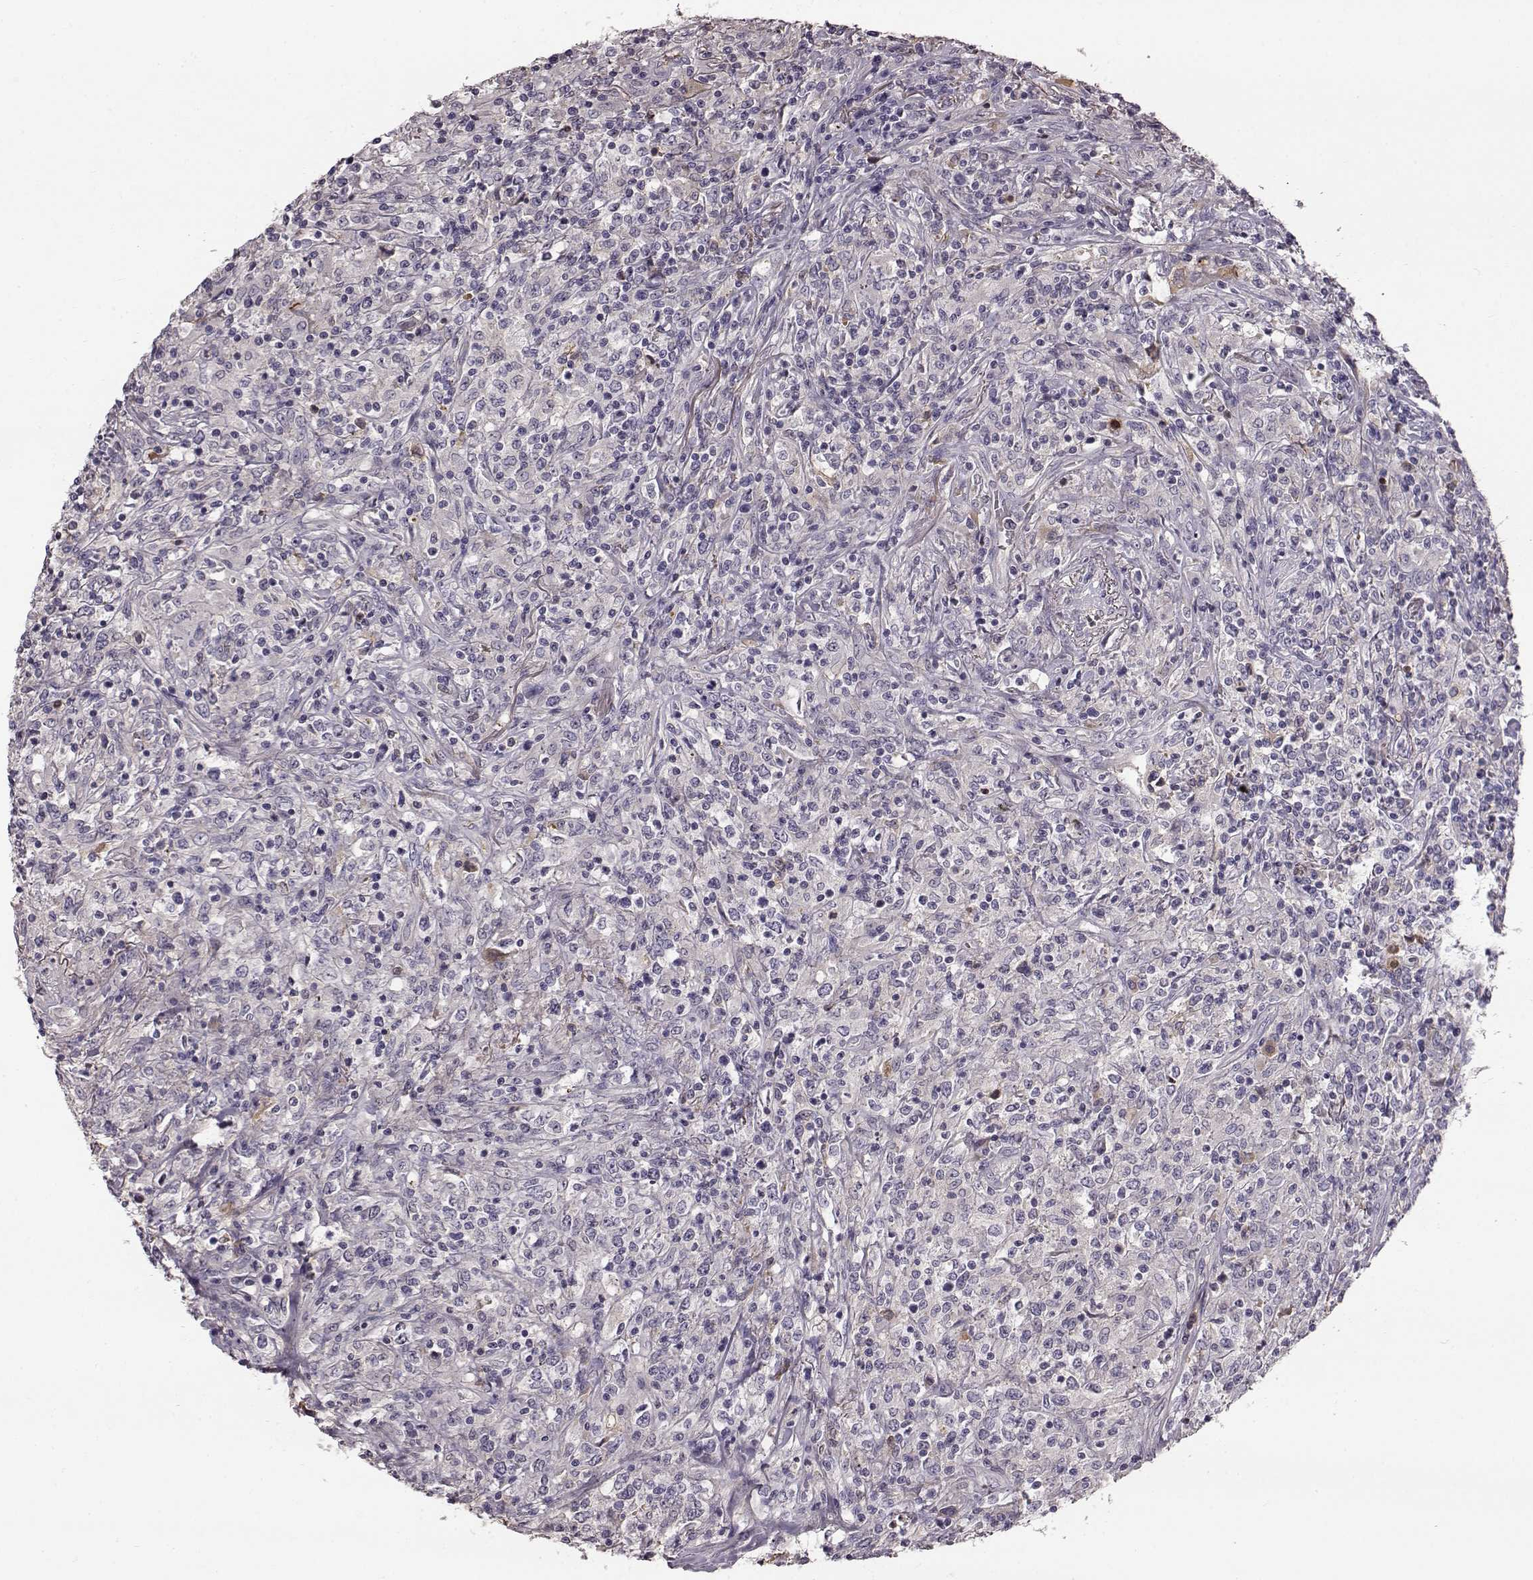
{"staining": {"intensity": "negative", "quantity": "none", "location": "none"}, "tissue": "lymphoma", "cell_type": "Tumor cells", "image_type": "cancer", "snomed": [{"axis": "morphology", "description": "Malignant lymphoma, non-Hodgkin's type, High grade"}, {"axis": "topography", "description": "Lung"}], "caption": "An image of human malignant lymphoma, non-Hodgkin's type (high-grade) is negative for staining in tumor cells.", "gene": "YJEFN3", "patient": {"sex": "male", "age": 79}}